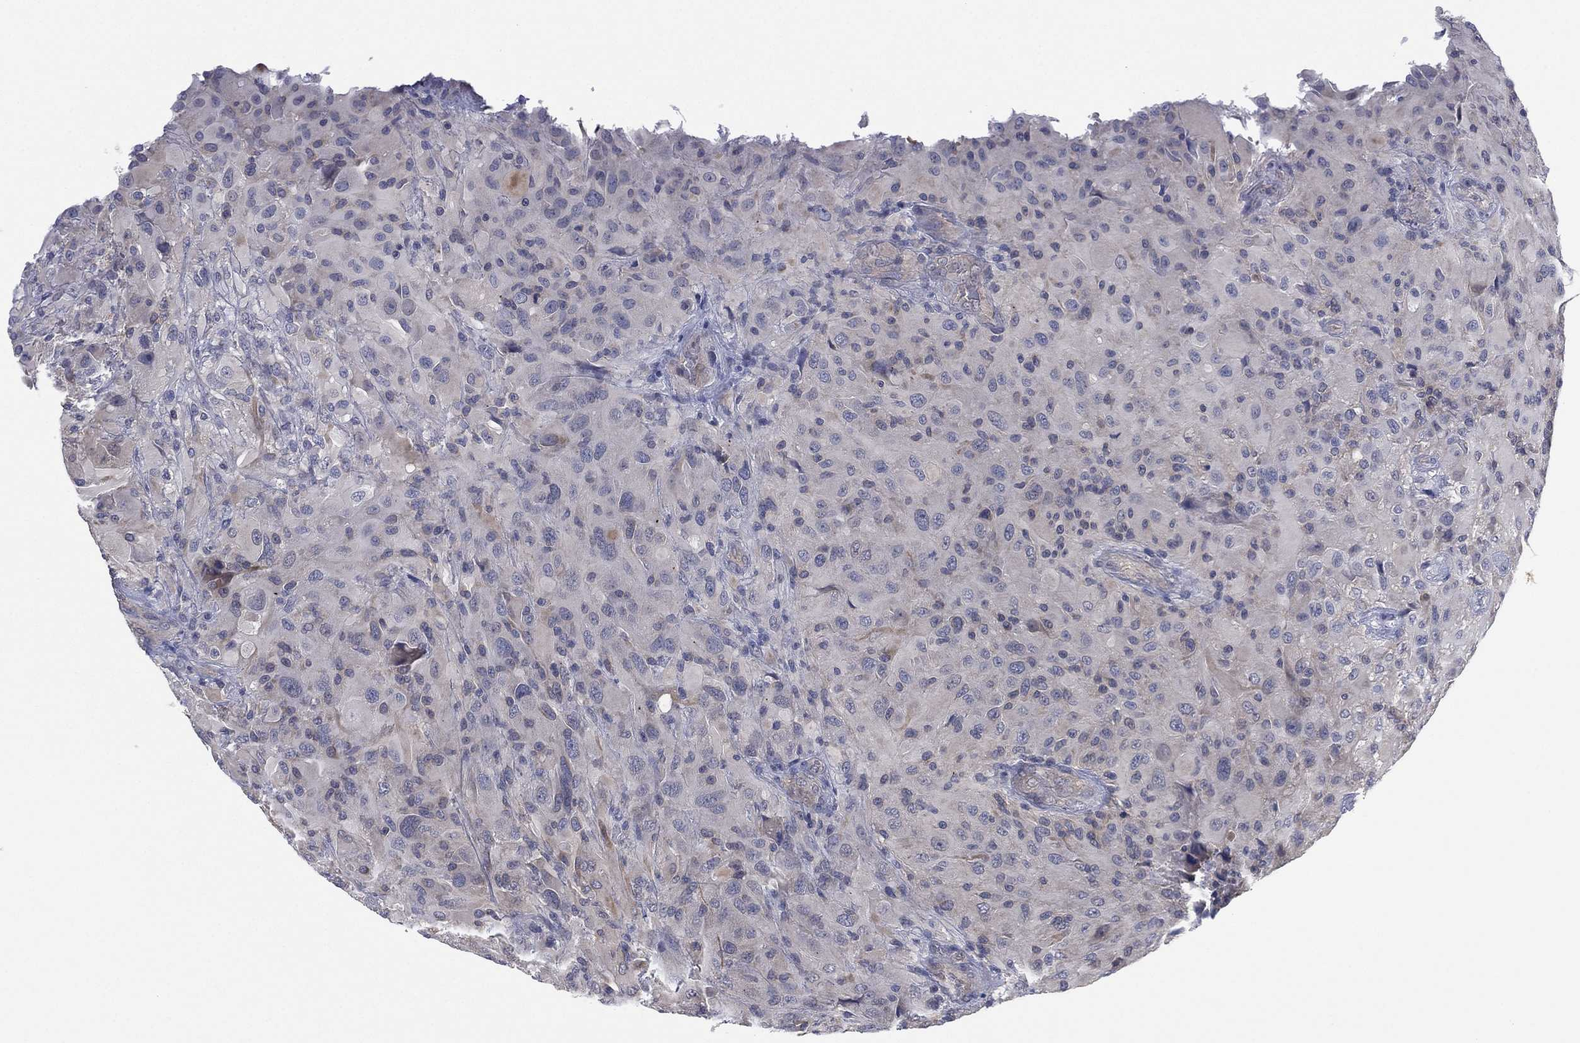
{"staining": {"intensity": "negative", "quantity": "none", "location": "none"}, "tissue": "glioma", "cell_type": "Tumor cells", "image_type": "cancer", "snomed": [{"axis": "morphology", "description": "Glioma, malignant, High grade"}, {"axis": "topography", "description": "Cerebral cortex"}], "caption": "An image of human malignant glioma (high-grade) is negative for staining in tumor cells.", "gene": "MPP7", "patient": {"sex": "male", "age": 35}}